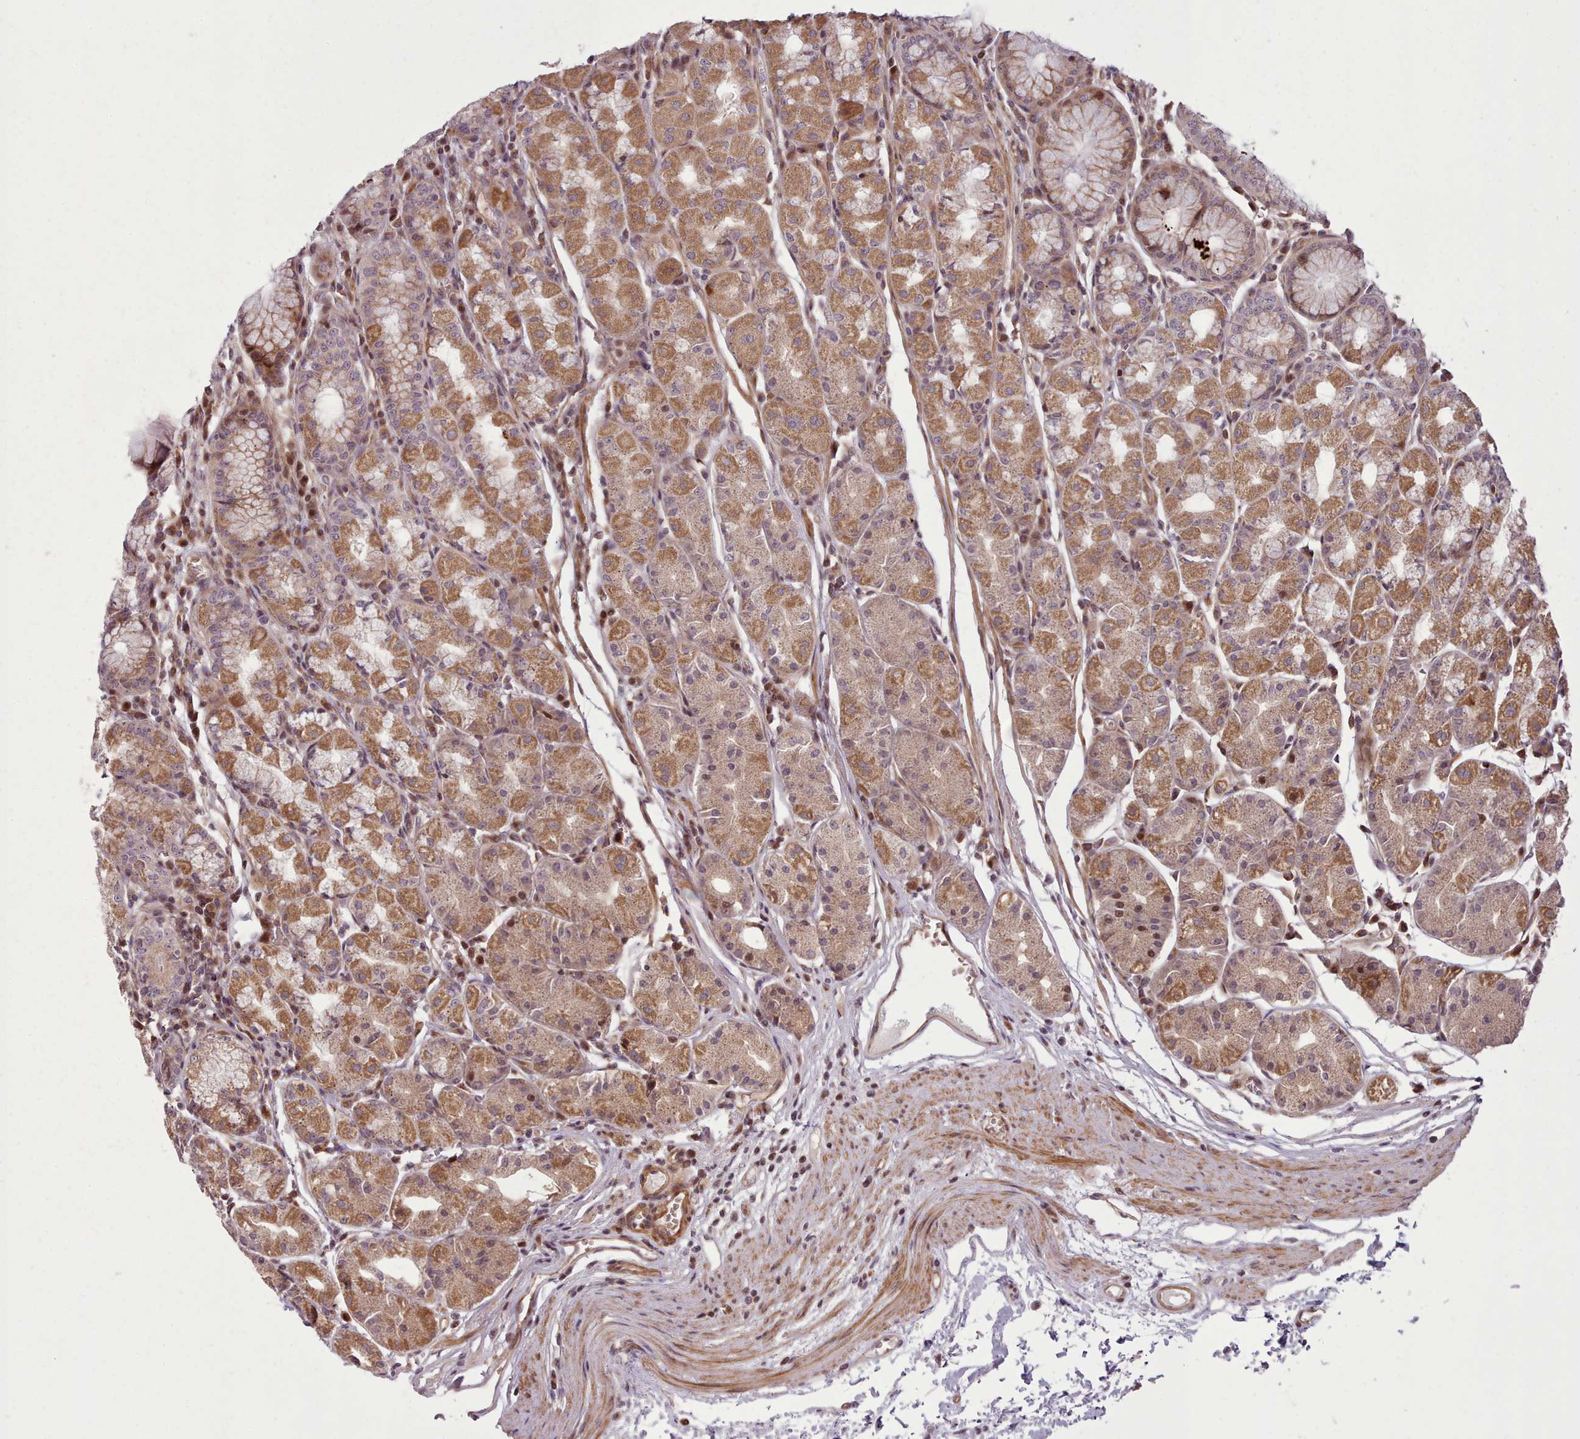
{"staining": {"intensity": "moderate", "quantity": ">75%", "location": "cytoplasmic/membranous,nuclear"}, "tissue": "stomach", "cell_type": "Glandular cells", "image_type": "normal", "snomed": [{"axis": "morphology", "description": "Normal tissue, NOS"}, {"axis": "topography", "description": "Stomach"}], "caption": "Immunohistochemistry (IHC) staining of normal stomach, which shows medium levels of moderate cytoplasmic/membranous,nuclear positivity in about >75% of glandular cells indicating moderate cytoplasmic/membranous,nuclear protein positivity. The staining was performed using DAB (brown) for protein detection and nuclei were counterstained in hematoxylin (blue).", "gene": "NLRP7", "patient": {"sex": "male", "age": 55}}